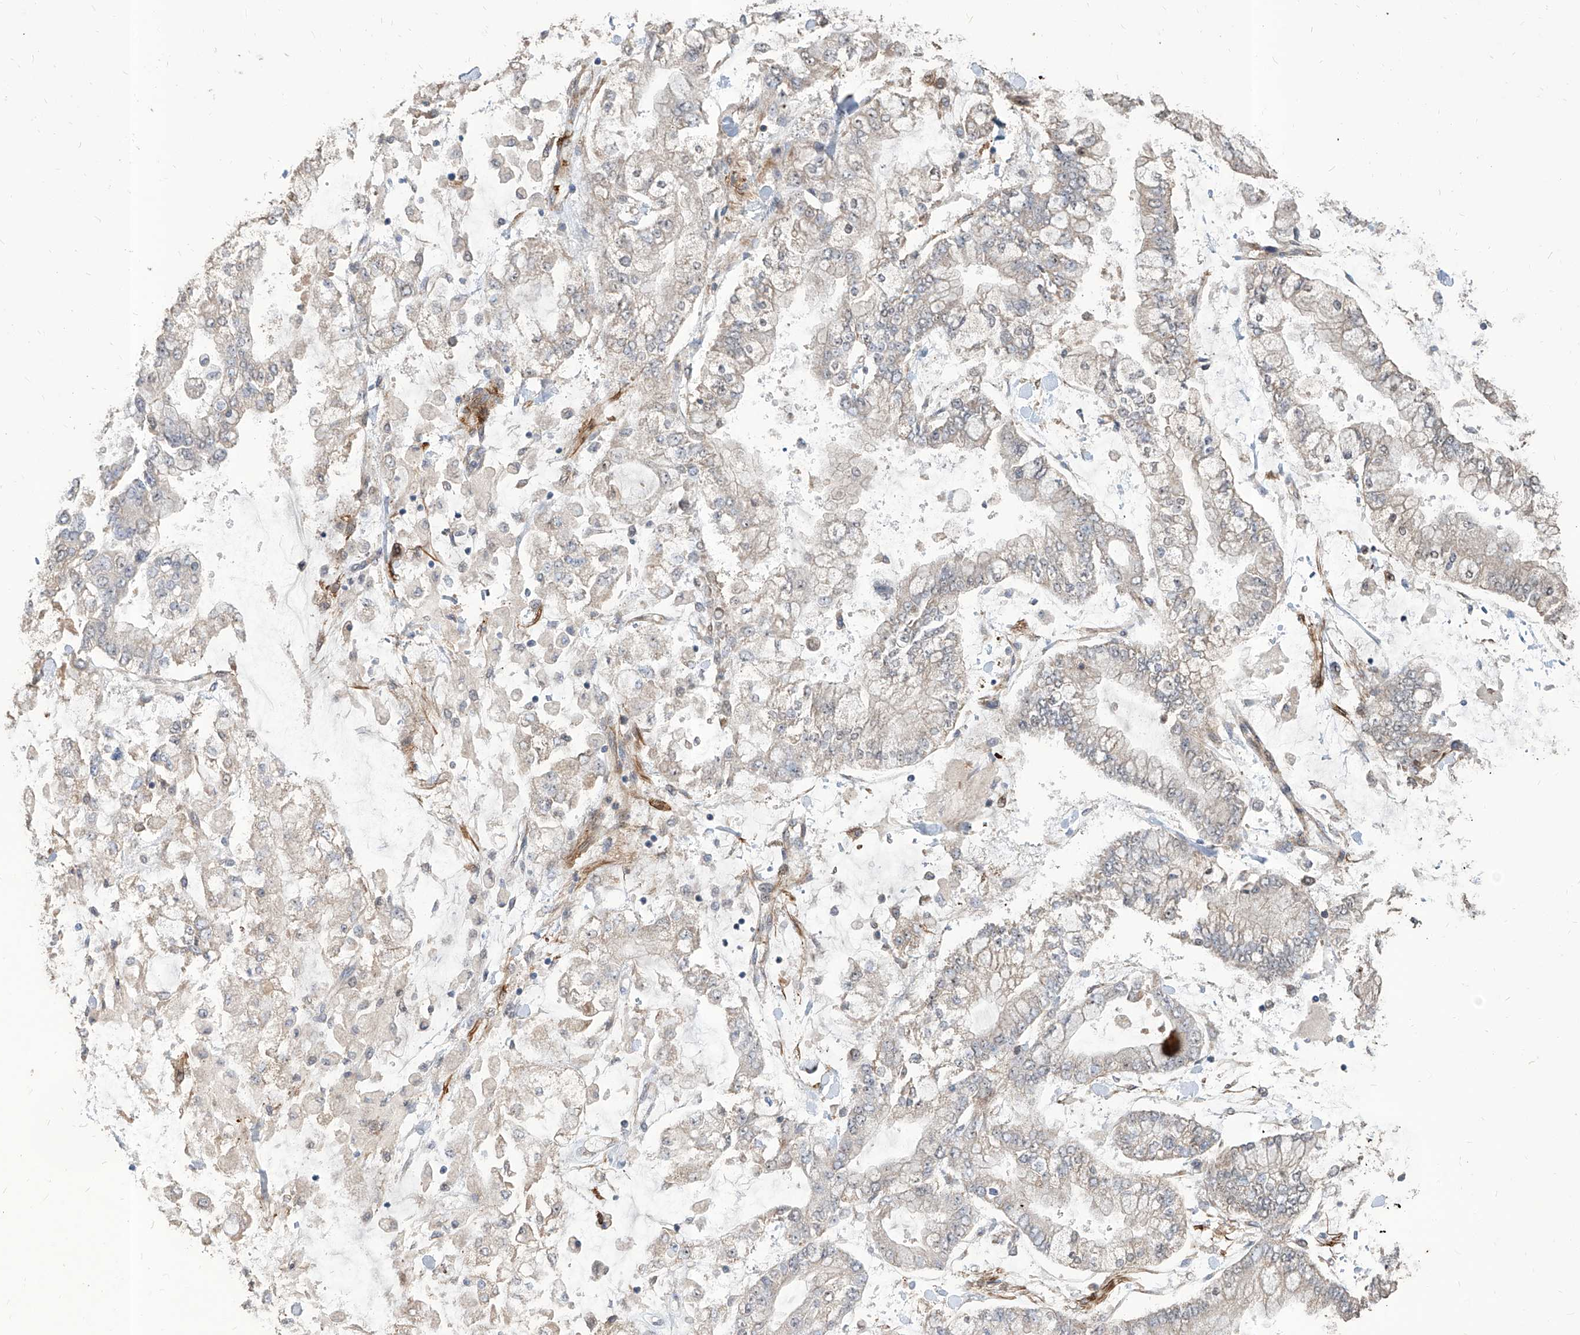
{"staining": {"intensity": "negative", "quantity": "none", "location": "none"}, "tissue": "stomach cancer", "cell_type": "Tumor cells", "image_type": "cancer", "snomed": [{"axis": "morphology", "description": "Normal tissue, NOS"}, {"axis": "morphology", "description": "Adenocarcinoma, NOS"}, {"axis": "topography", "description": "Stomach, upper"}, {"axis": "topography", "description": "Stomach"}], "caption": "Micrograph shows no significant protein staining in tumor cells of adenocarcinoma (stomach).", "gene": "FAM83B", "patient": {"sex": "male", "age": 76}}